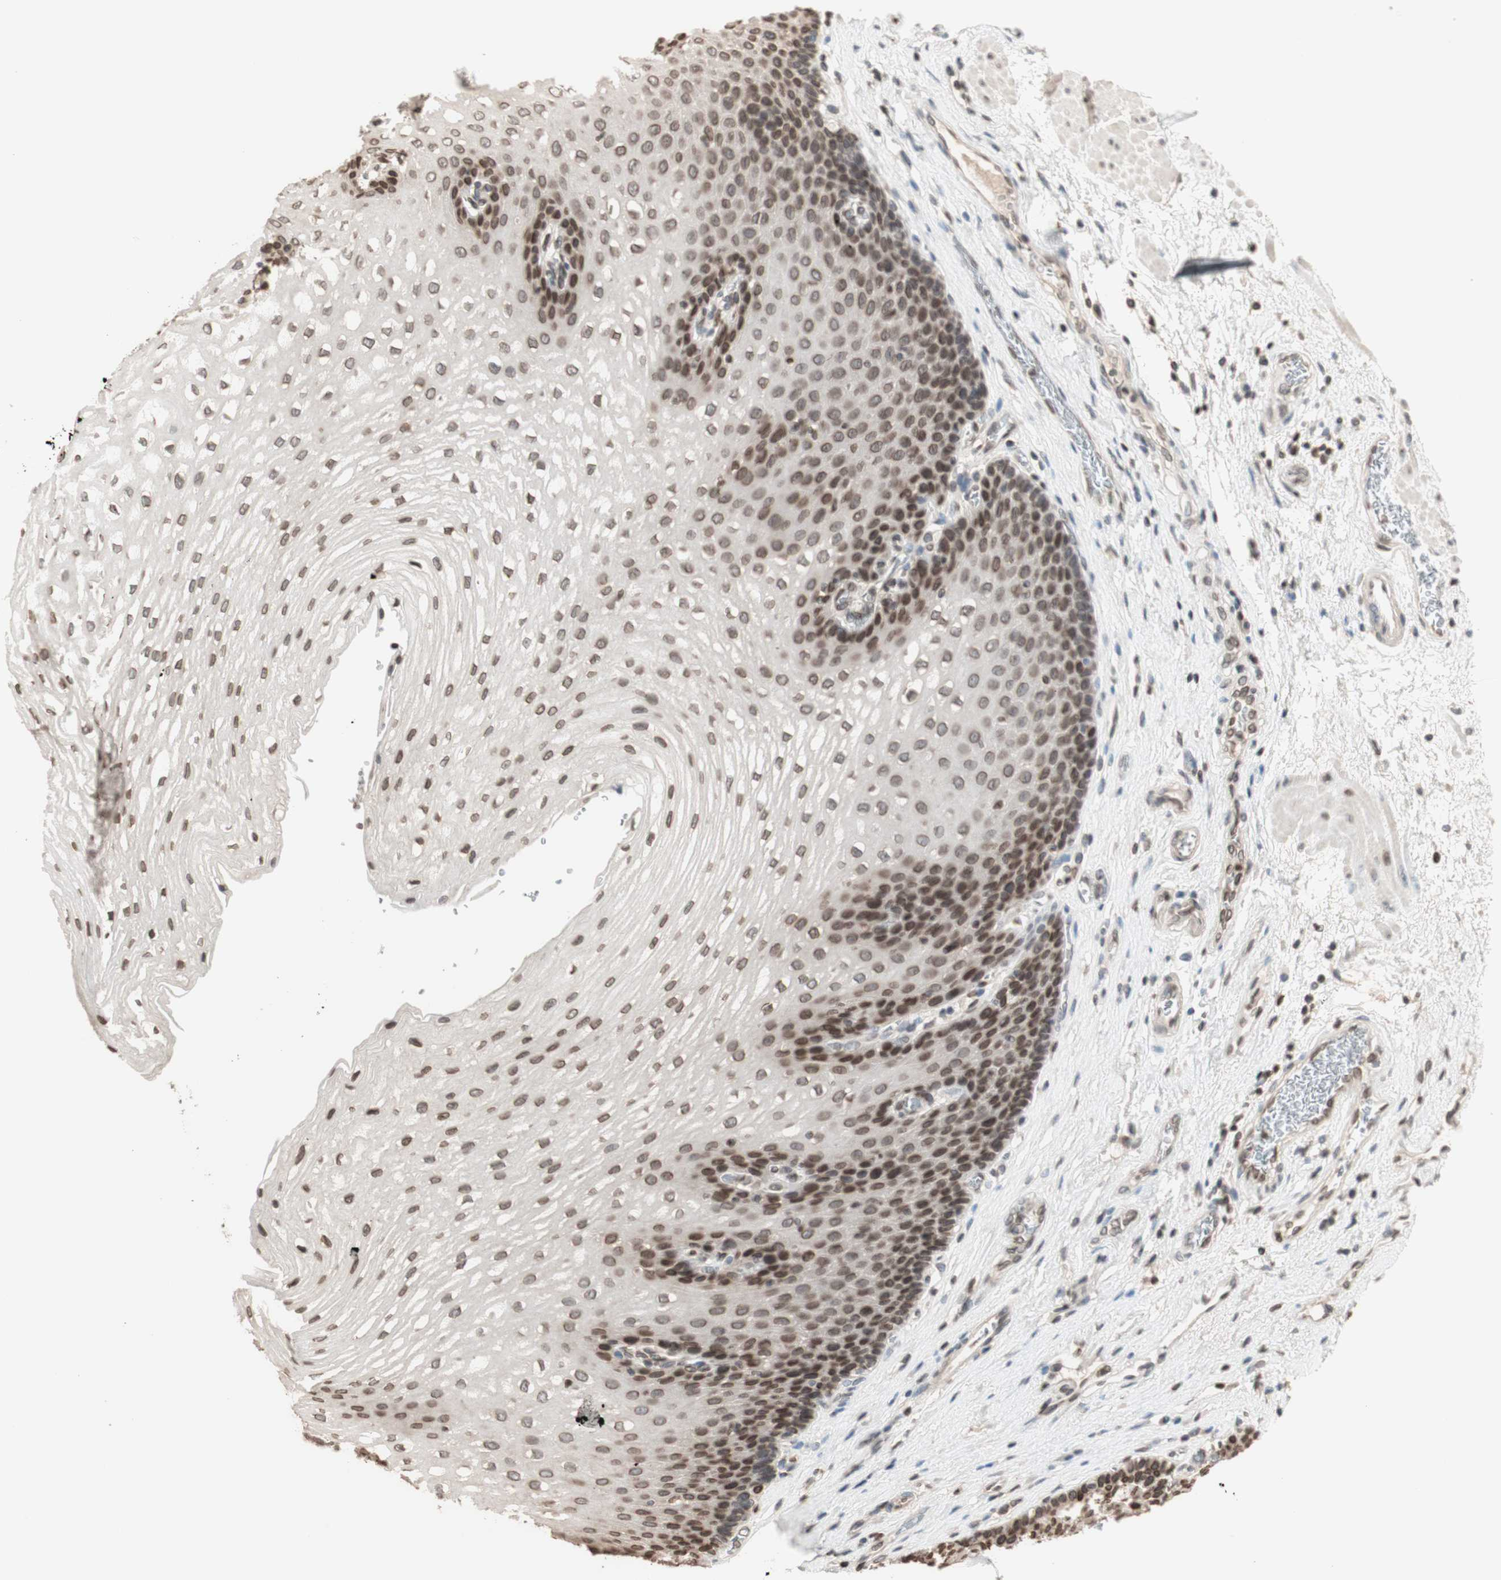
{"staining": {"intensity": "moderate", "quantity": ">75%", "location": "nuclear"}, "tissue": "esophagus", "cell_type": "Squamous epithelial cells", "image_type": "normal", "snomed": [{"axis": "morphology", "description": "Normal tissue, NOS"}, {"axis": "topography", "description": "Esophagus"}], "caption": "Immunohistochemical staining of unremarkable esophagus shows medium levels of moderate nuclear positivity in about >75% of squamous epithelial cells. The staining was performed using DAB (3,3'-diaminobenzidine) to visualize the protein expression in brown, while the nuclei were stained in blue with hematoxylin (Magnification: 20x).", "gene": "TMPO", "patient": {"sex": "male", "age": 48}}